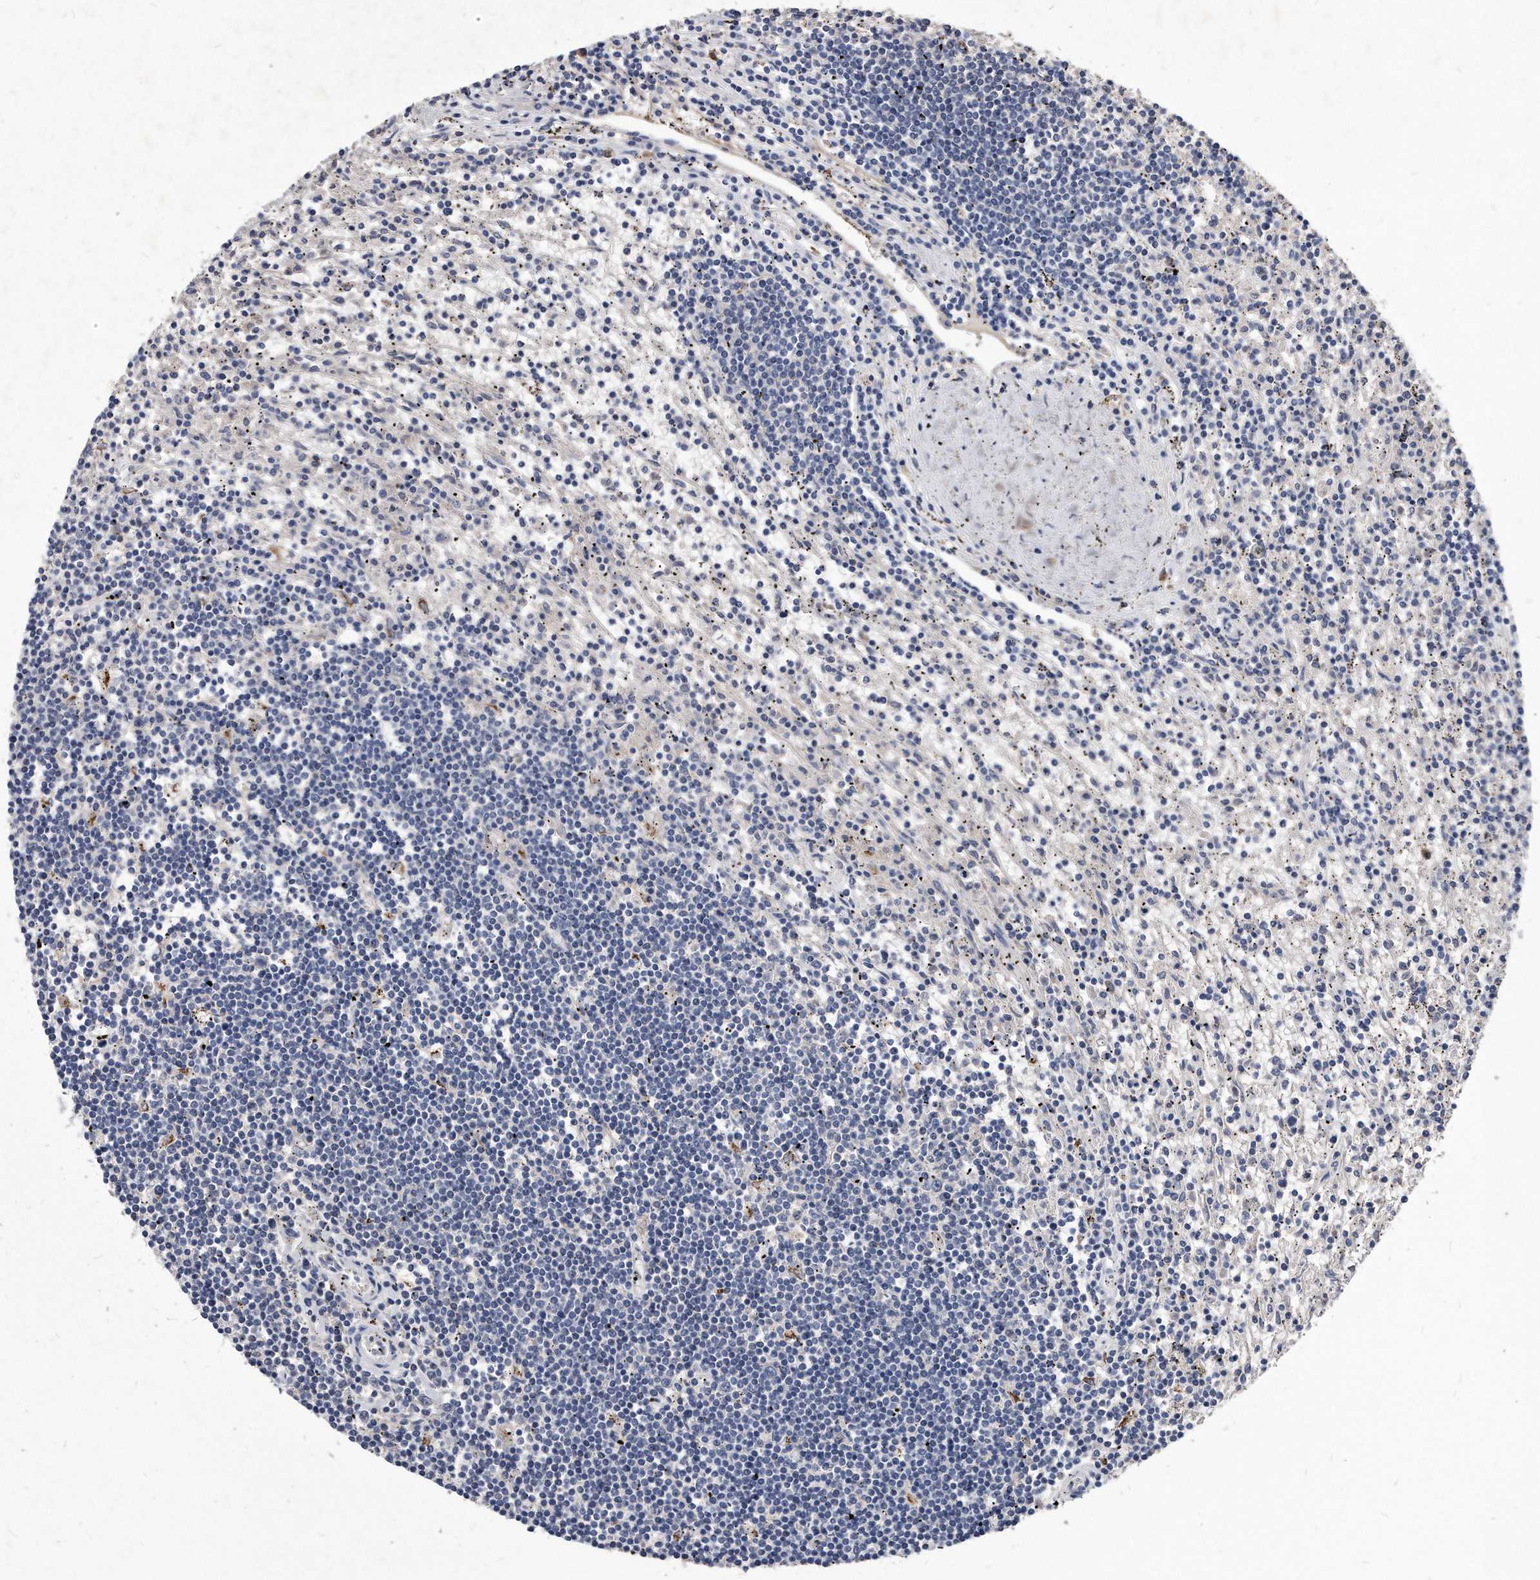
{"staining": {"intensity": "negative", "quantity": "none", "location": "none"}, "tissue": "lymphoma", "cell_type": "Tumor cells", "image_type": "cancer", "snomed": [{"axis": "morphology", "description": "Malignant lymphoma, non-Hodgkin's type, Low grade"}, {"axis": "topography", "description": "Spleen"}], "caption": "Tumor cells show no significant positivity in lymphoma. Brightfield microscopy of immunohistochemistry stained with DAB (3,3'-diaminobenzidine) (brown) and hematoxylin (blue), captured at high magnification.", "gene": "MGAT4A", "patient": {"sex": "male", "age": 76}}